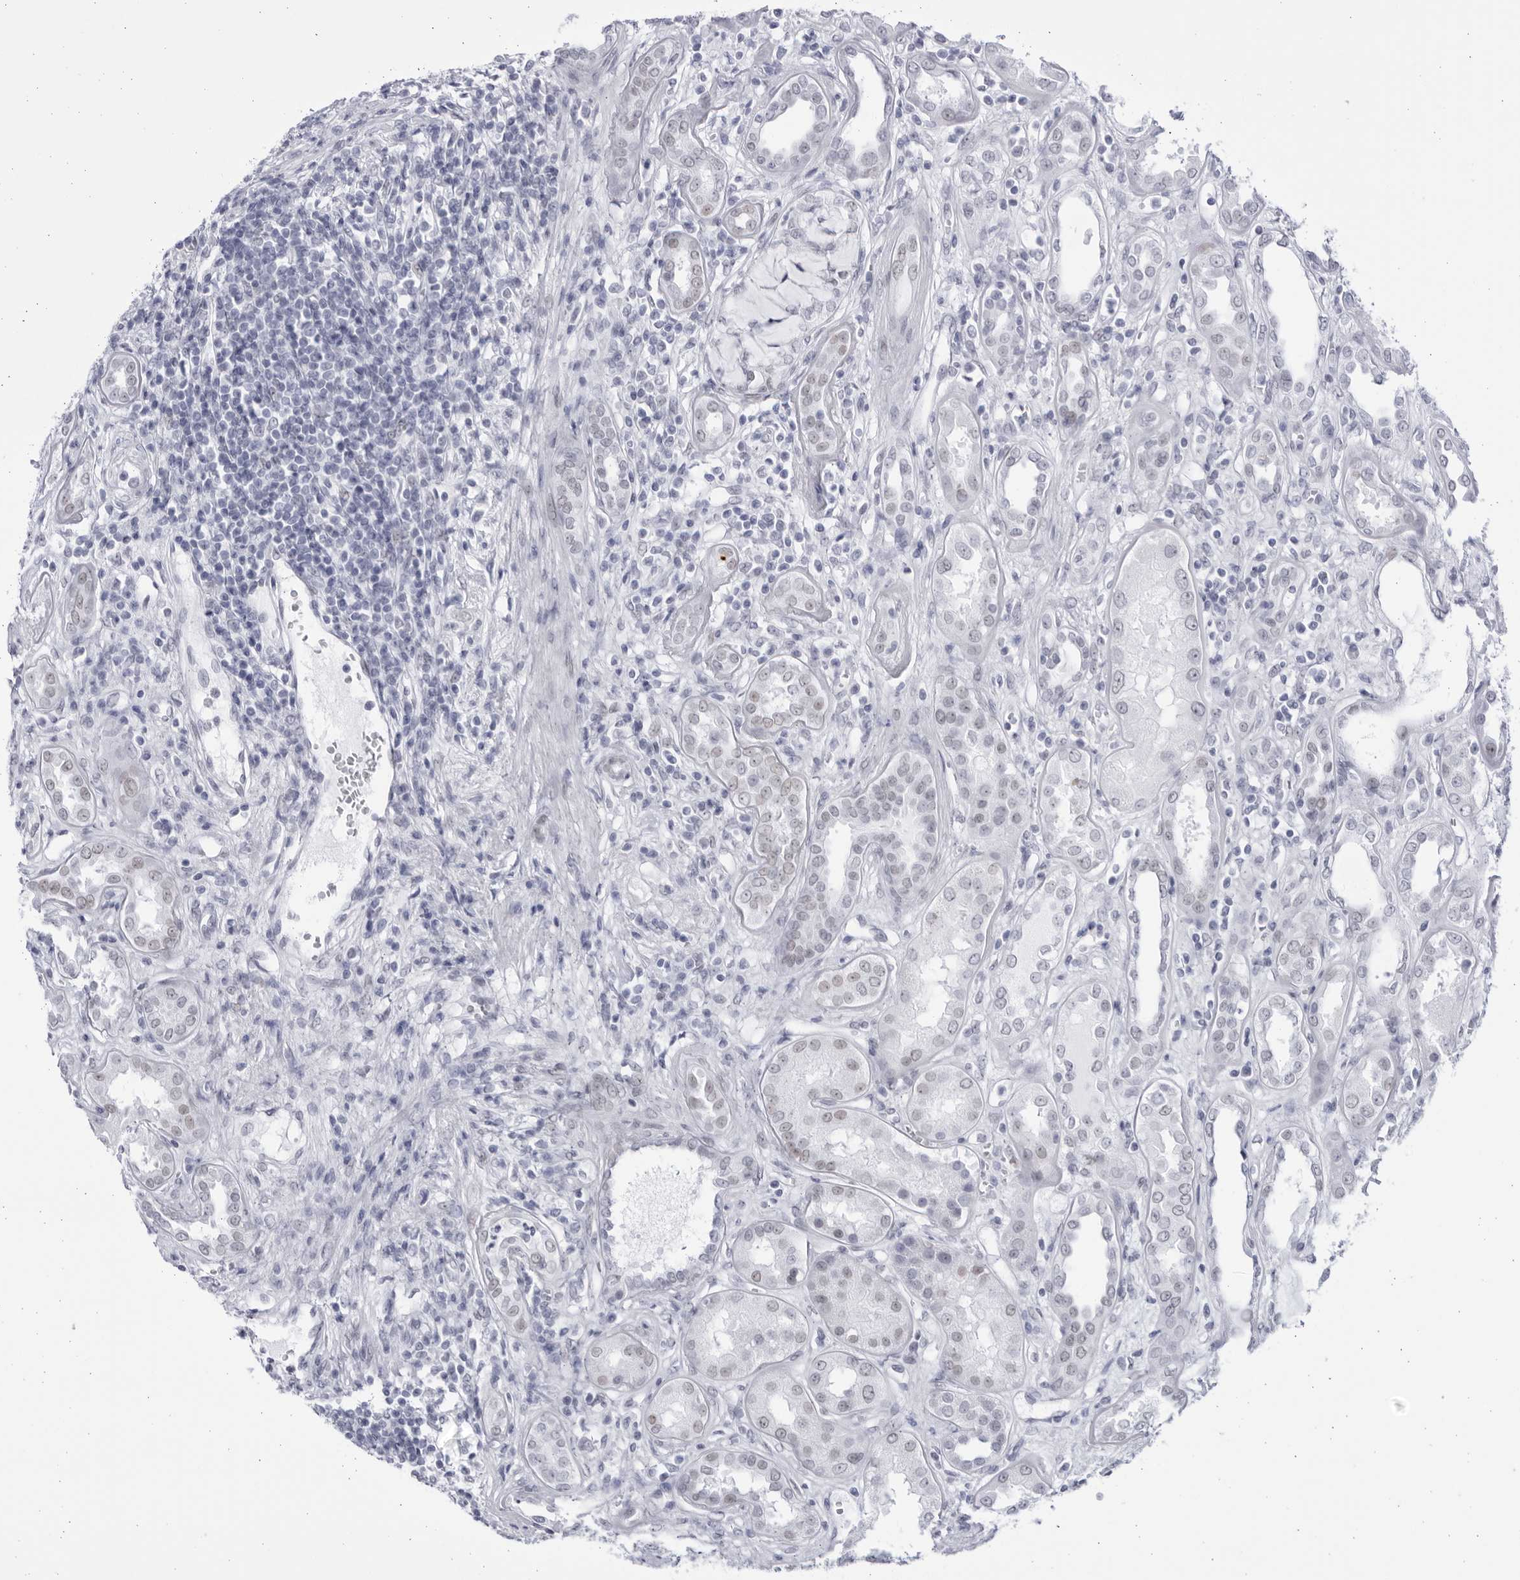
{"staining": {"intensity": "negative", "quantity": "none", "location": "none"}, "tissue": "kidney", "cell_type": "Cells in glomeruli", "image_type": "normal", "snomed": [{"axis": "morphology", "description": "Normal tissue, NOS"}, {"axis": "topography", "description": "Kidney"}], "caption": "DAB immunohistochemical staining of unremarkable human kidney displays no significant staining in cells in glomeruli. (Brightfield microscopy of DAB (3,3'-diaminobenzidine) IHC at high magnification).", "gene": "CCDC181", "patient": {"sex": "male", "age": 59}}